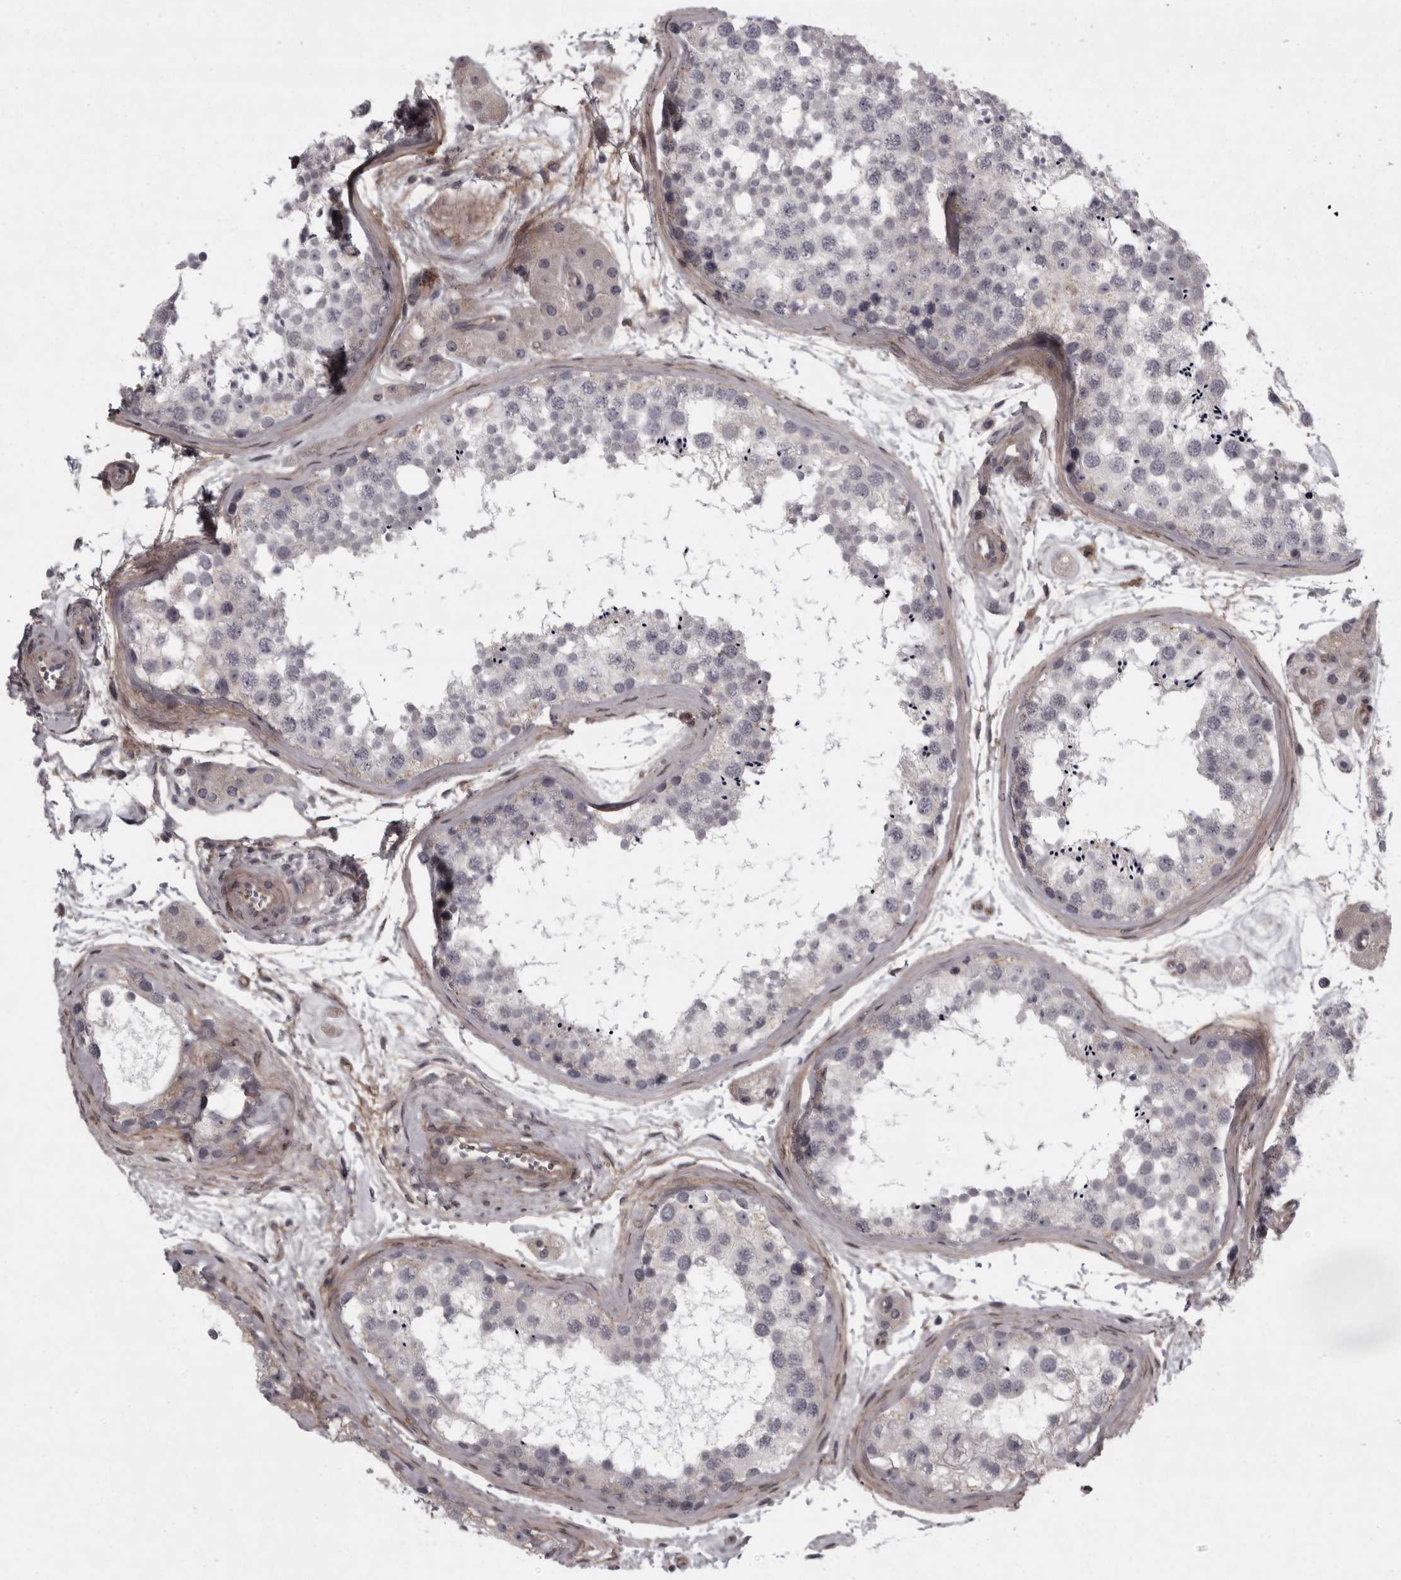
{"staining": {"intensity": "negative", "quantity": "none", "location": "none"}, "tissue": "testis", "cell_type": "Cells in seminiferous ducts", "image_type": "normal", "snomed": [{"axis": "morphology", "description": "Normal tissue, NOS"}, {"axis": "topography", "description": "Testis"}], "caption": "Cells in seminiferous ducts are negative for protein expression in unremarkable human testis. Brightfield microscopy of immunohistochemistry (IHC) stained with DAB (brown) and hematoxylin (blue), captured at high magnification.", "gene": "RSU1", "patient": {"sex": "male", "age": 56}}